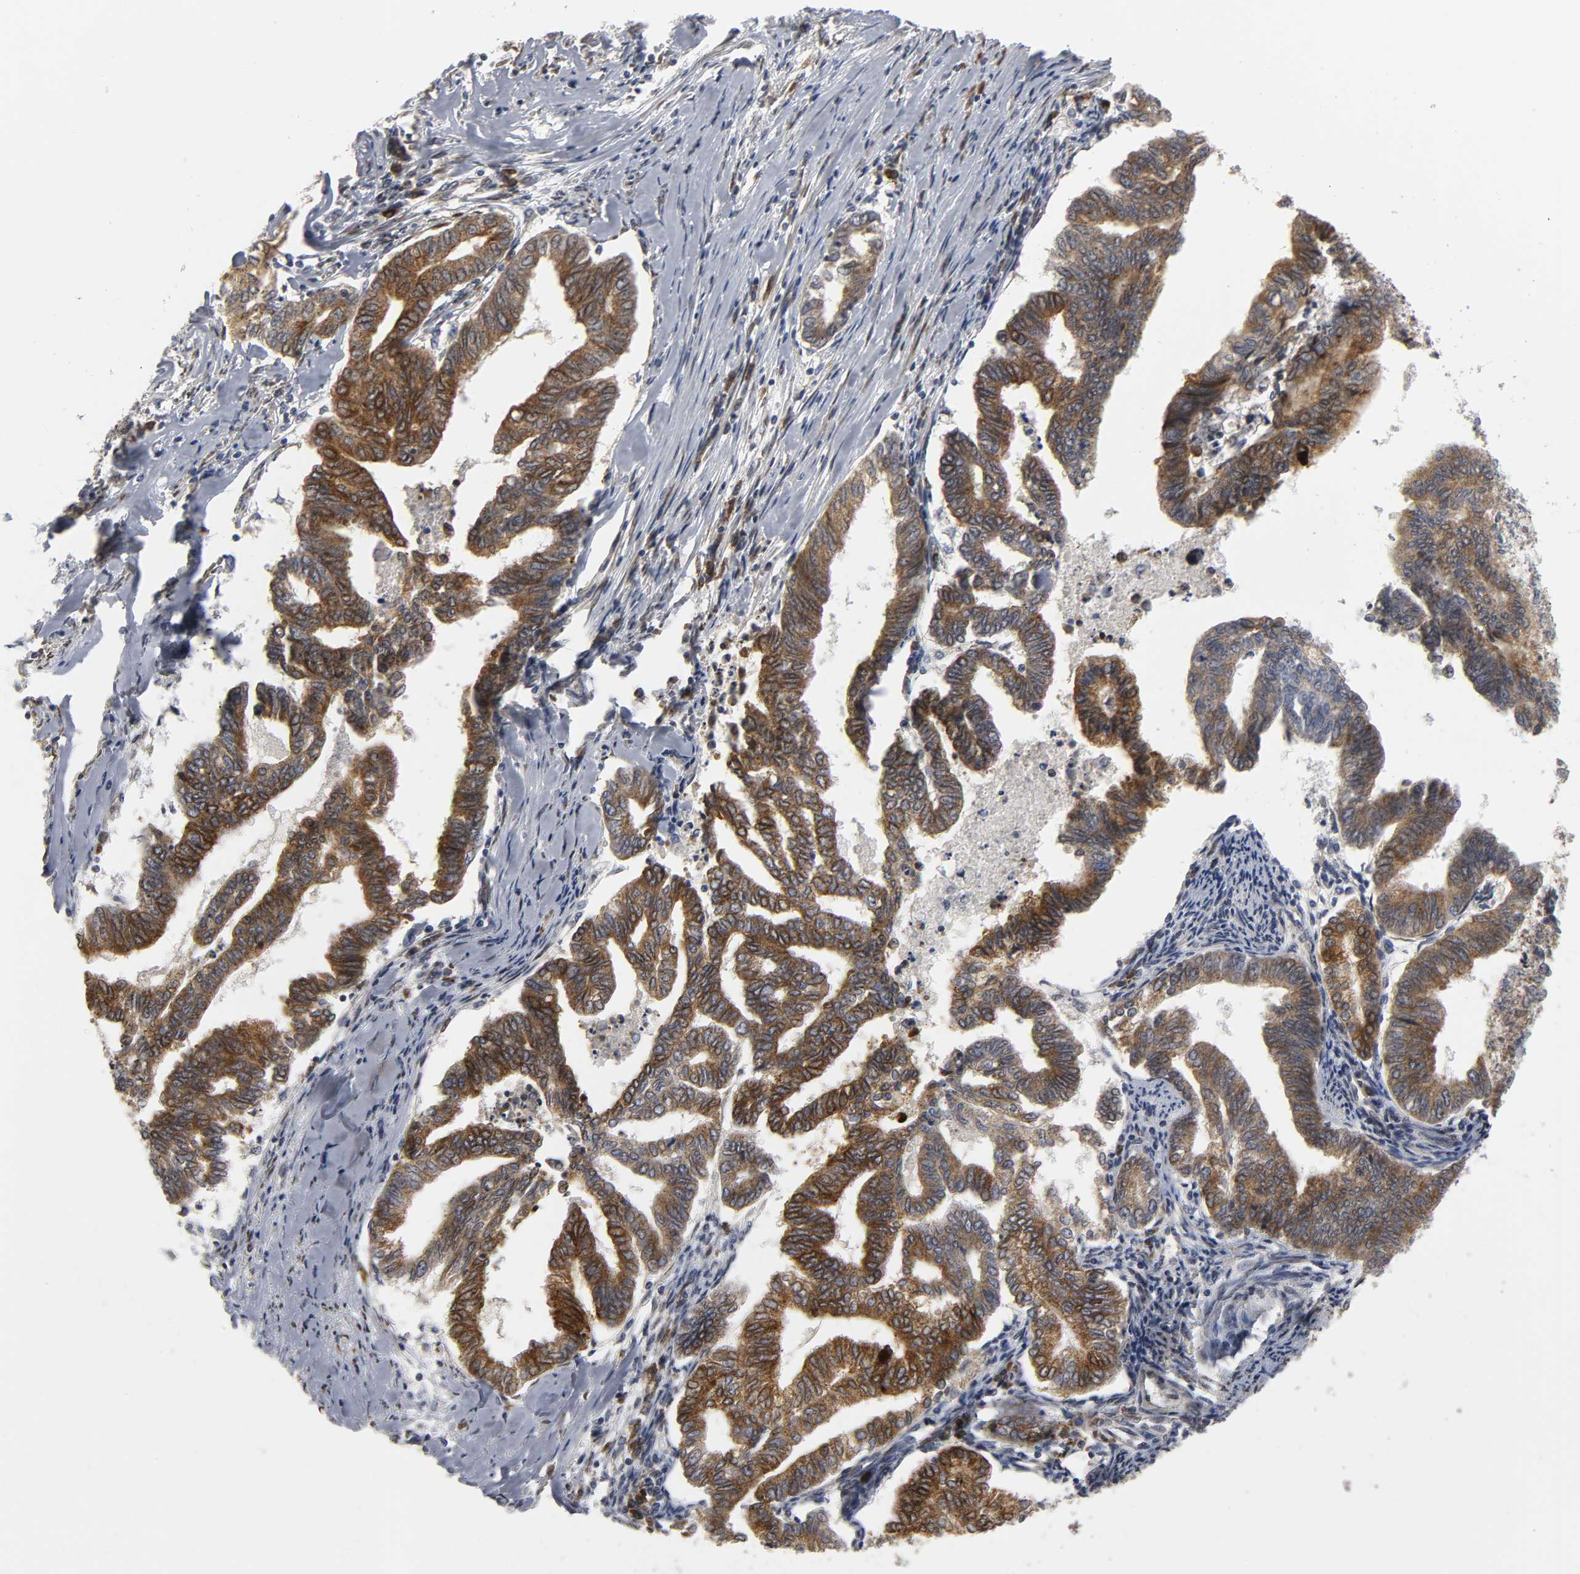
{"staining": {"intensity": "strong", "quantity": "25%-75%", "location": "cytoplasmic/membranous"}, "tissue": "endometrial cancer", "cell_type": "Tumor cells", "image_type": "cancer", "snomed": [{"axis": "morphology", "description": "Adenocarcinoma, NOS"}, {"axis": "topography", "description": "Endometrium"}], "caption": "Immunohistochemistry image of human endometrial adenocarcinoma stained for a protein (brown), which demonstrates high levels of strong cytoplasmic/membranous positivity in approximately 25%-75% of tumor cells.", "gene": "ASB6", "patient": {"sex": "female", "age": 79}}